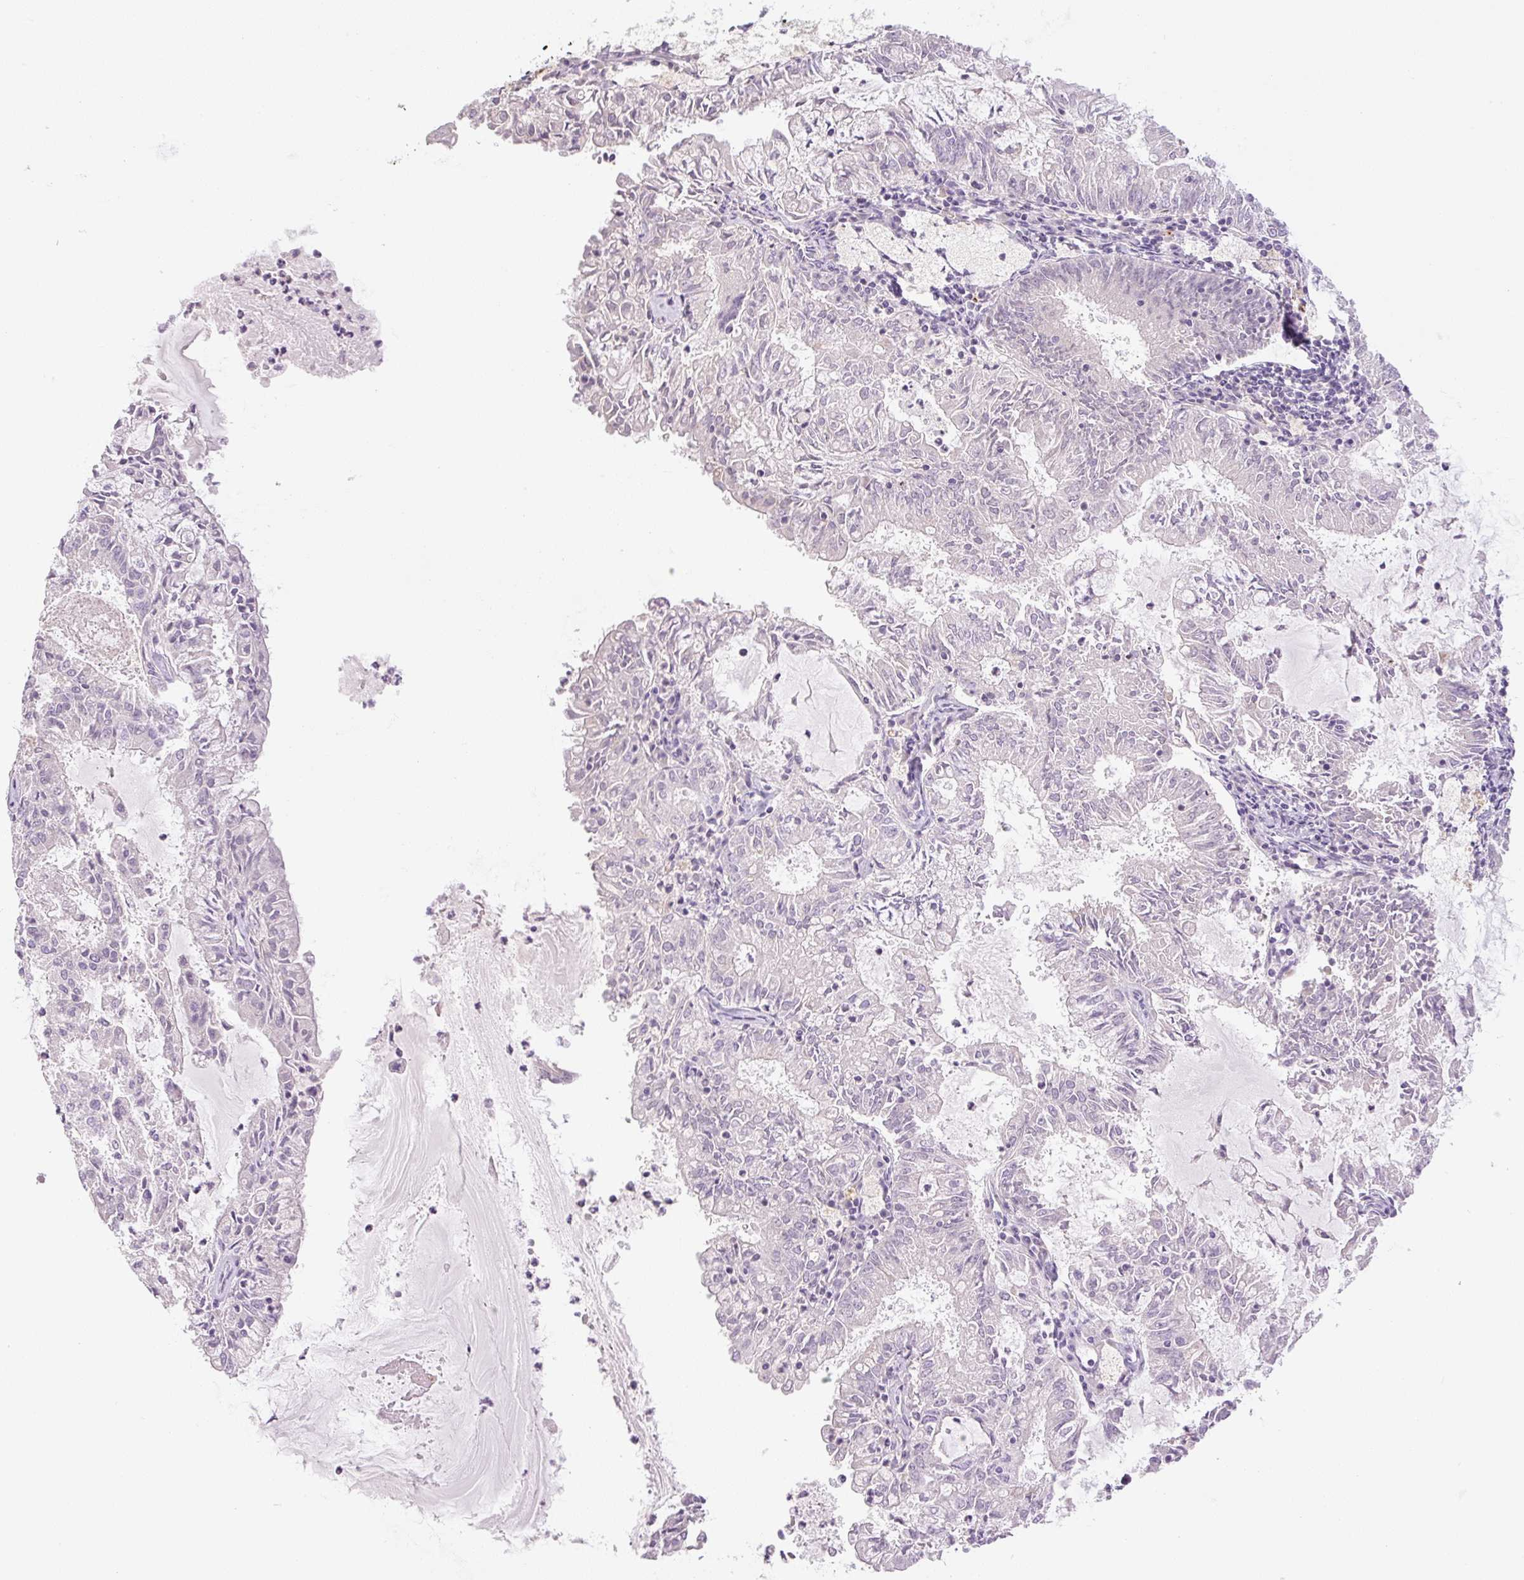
{"staining": {"intensity": "negative", "quantity": "none", "location": "none"}, "tissue": "endometrial cancer", "cell_type": "Tumor cells", "image_type": "cancer", "snomed": [{"axis": "morphology", "description": "Adenocarcinoma, NOS"}, {"axis": "topography", "description": "Endometrium"}], "caption": "DAB immunohistochemical staining of endometrial adenocarcinoma demonstrates no significant positivity in tumor cells.", "gene": "MIA2", "patient": {"sex": "female", "age": 57}}